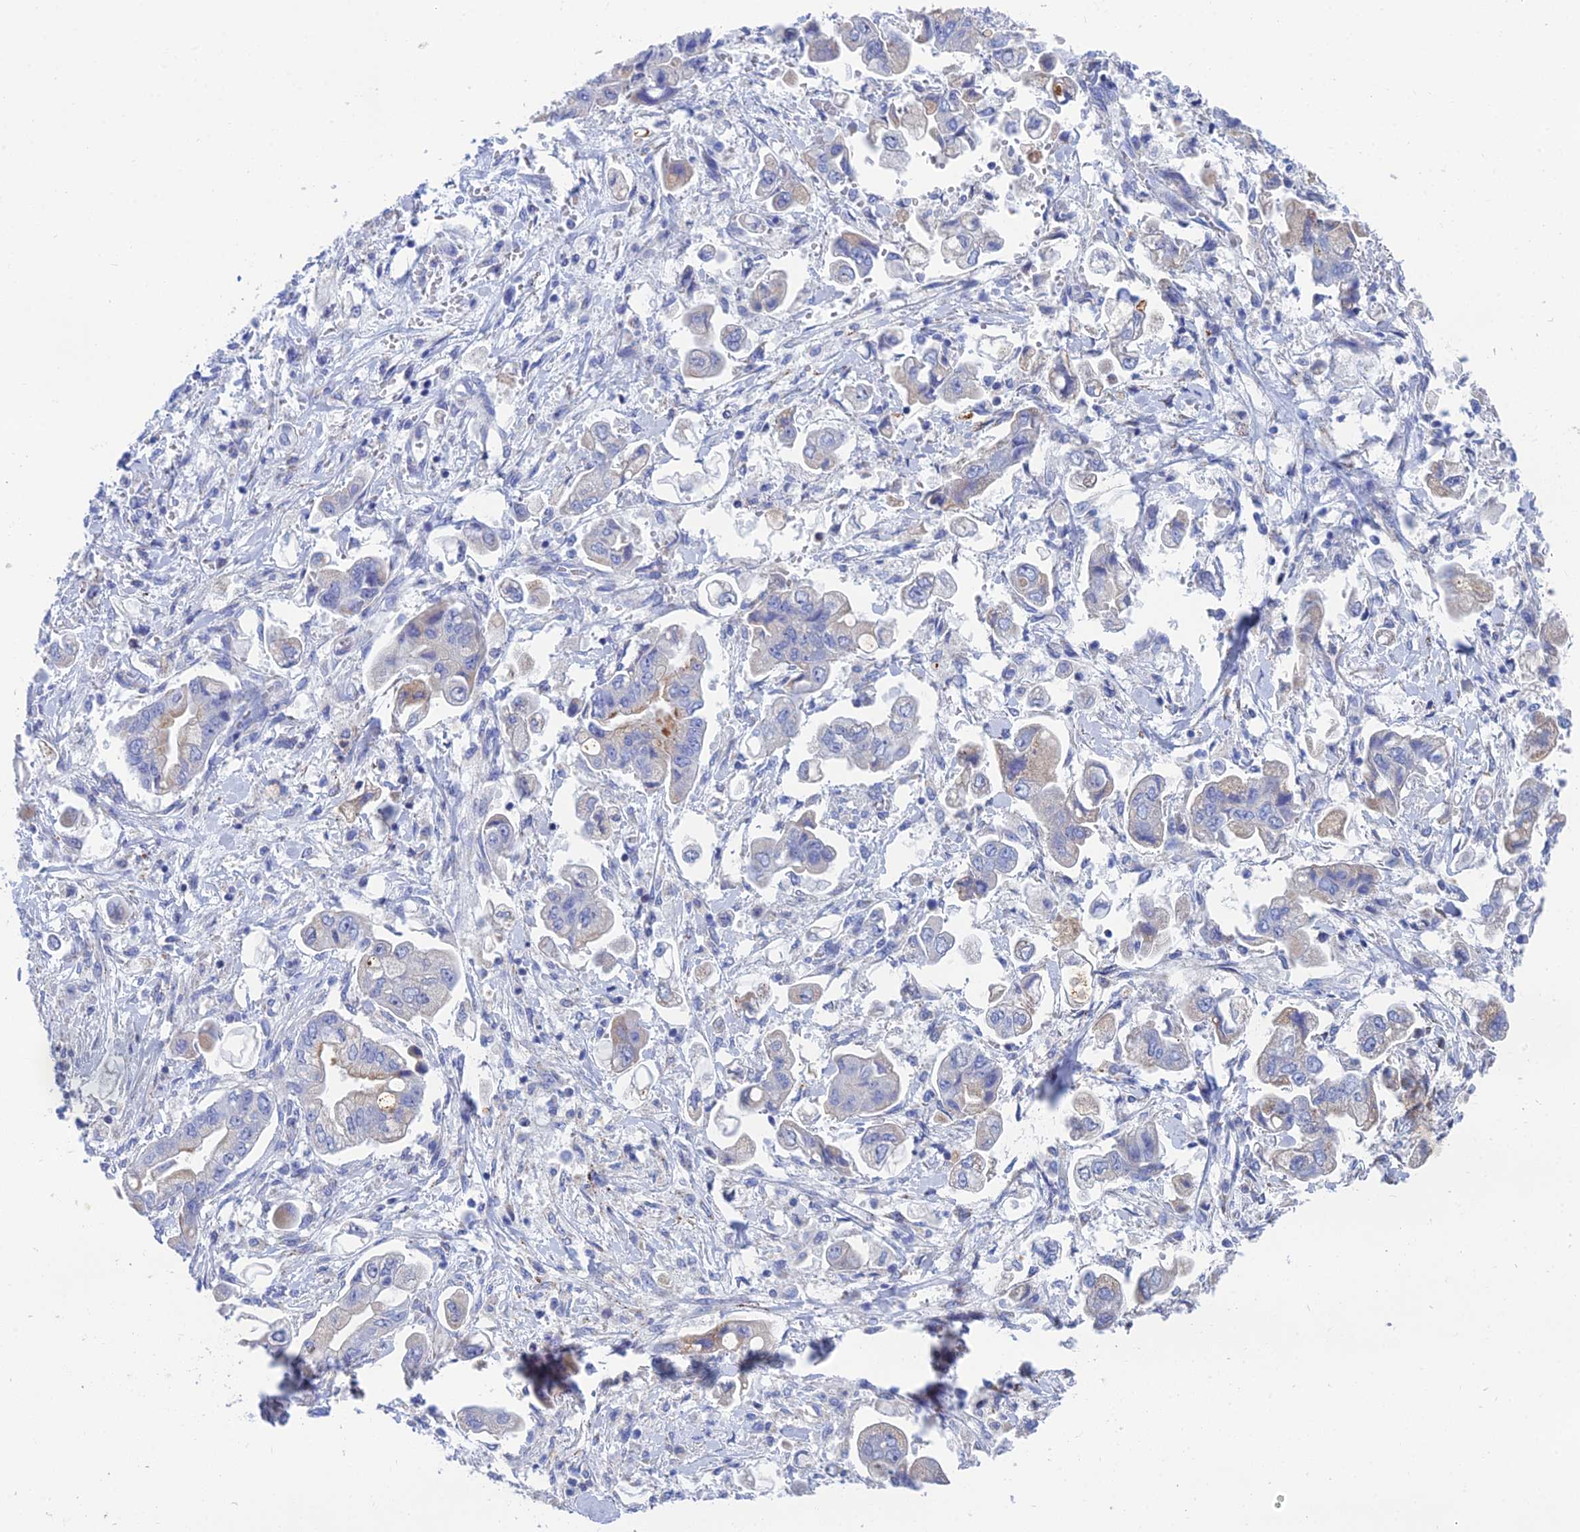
{"staining": {"intensity": "weak", "quantity": "<25%", "location": "cytoplasmic/membranous"}, "tissue": "stomach cancer", "cell_type": "Tumor cells", "image_type": "cancer", "snomed": [{"axis": "morphology", "description": "Adenocarcinoma, NOS"}, {"axis": "topography", "description": "Stomach"}], "caption": "Human stomach adenocarcinoma stained for a protein using immunohistochemistry (IHC) reveals no positivity in tumor cells.", "gene": "CFAP210", "patient": {"sex": "male", "age": 62}}